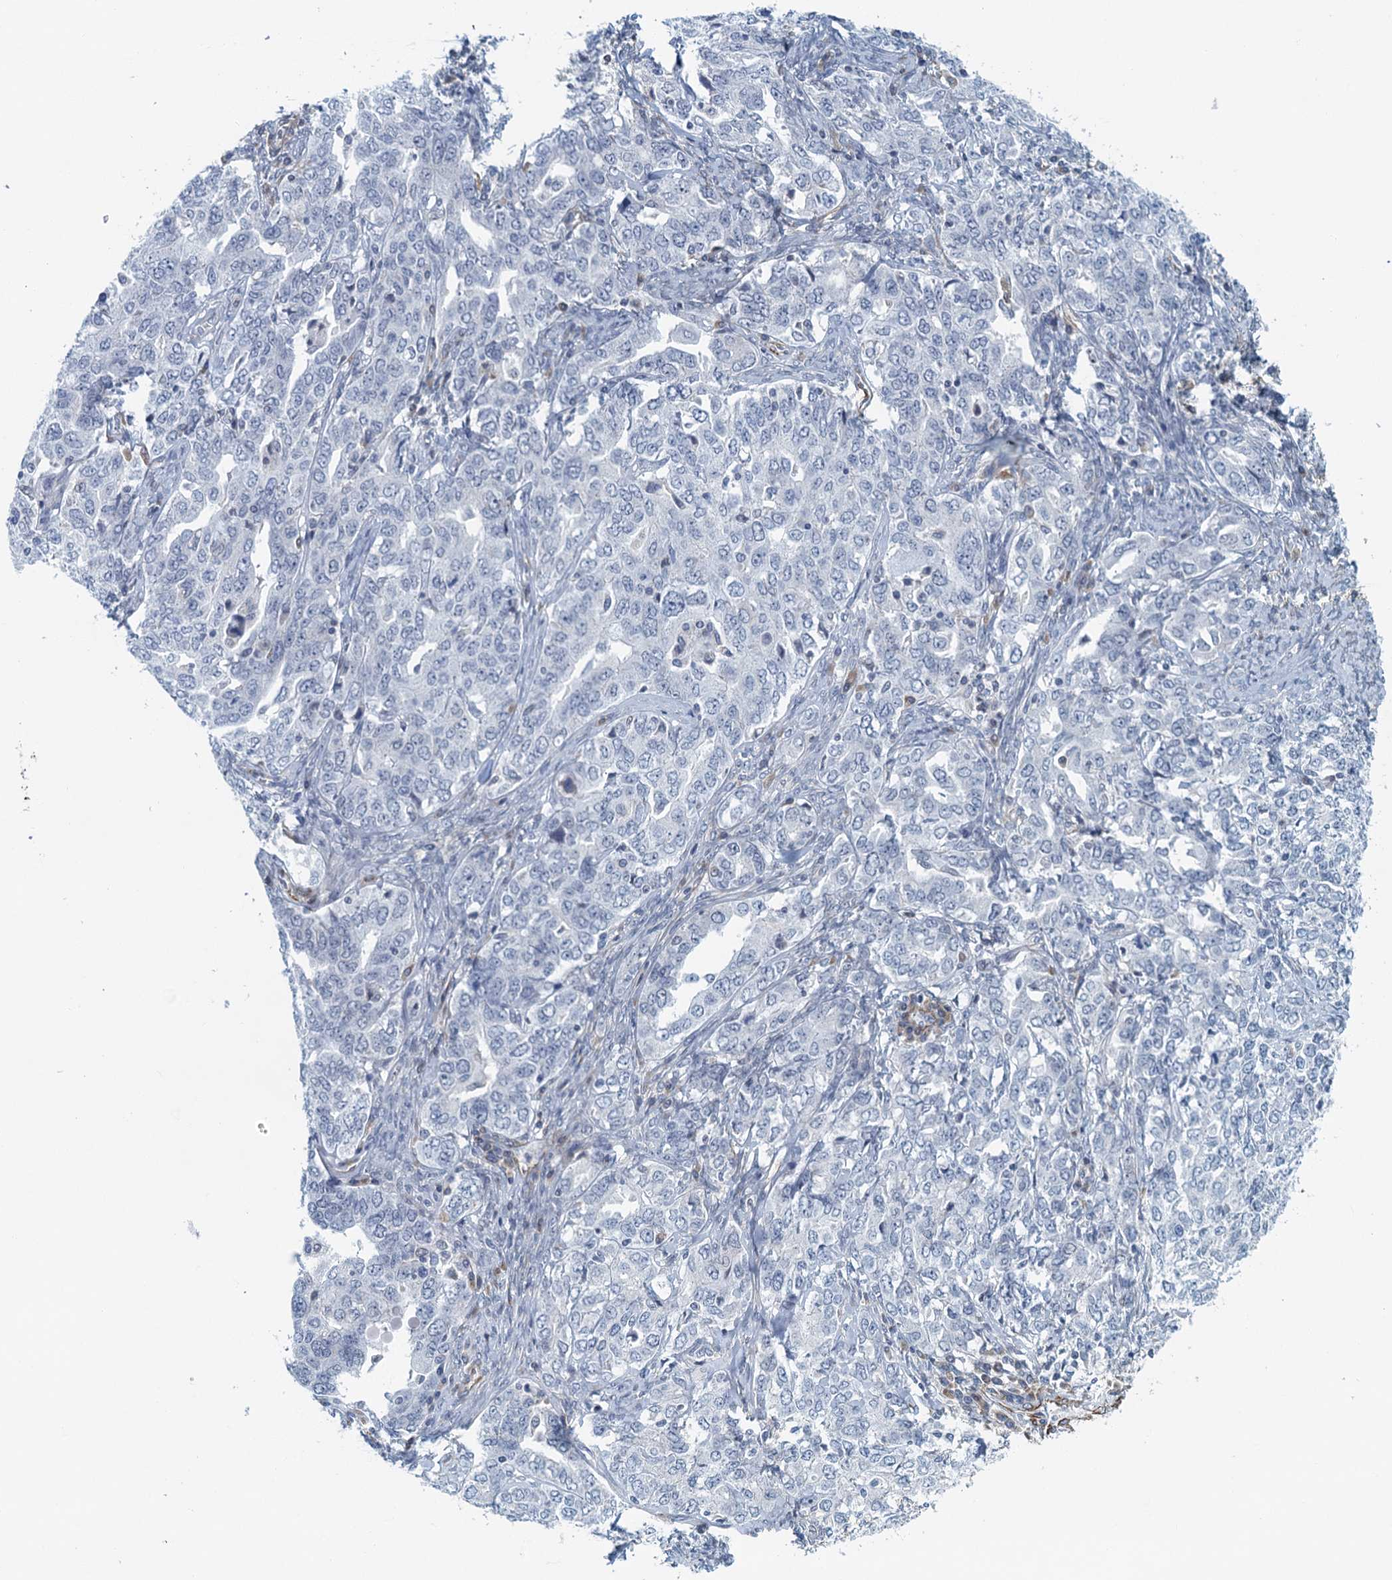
{"staining": {"intensity": "negative", "quantity": "none", "location": "none"}, "tissue": "ovarian cancer", "cell_type": "Tumor cells", "image_type": "cancer", "snomed": [{"axis": "morphology", "description": "Carcinoma, endometroid"}, {"axis": "topography", "description": "Ovary"}], "caption": "High magnification brightfield microscopy of endometroid carcinoma (ovarian) stained with DAB (brown) and counterstained with hematoxylin (blue): tumor cells show no significant positivity.", "gene": "ALG2", "patient": {"sex": "female", "age": 62}}